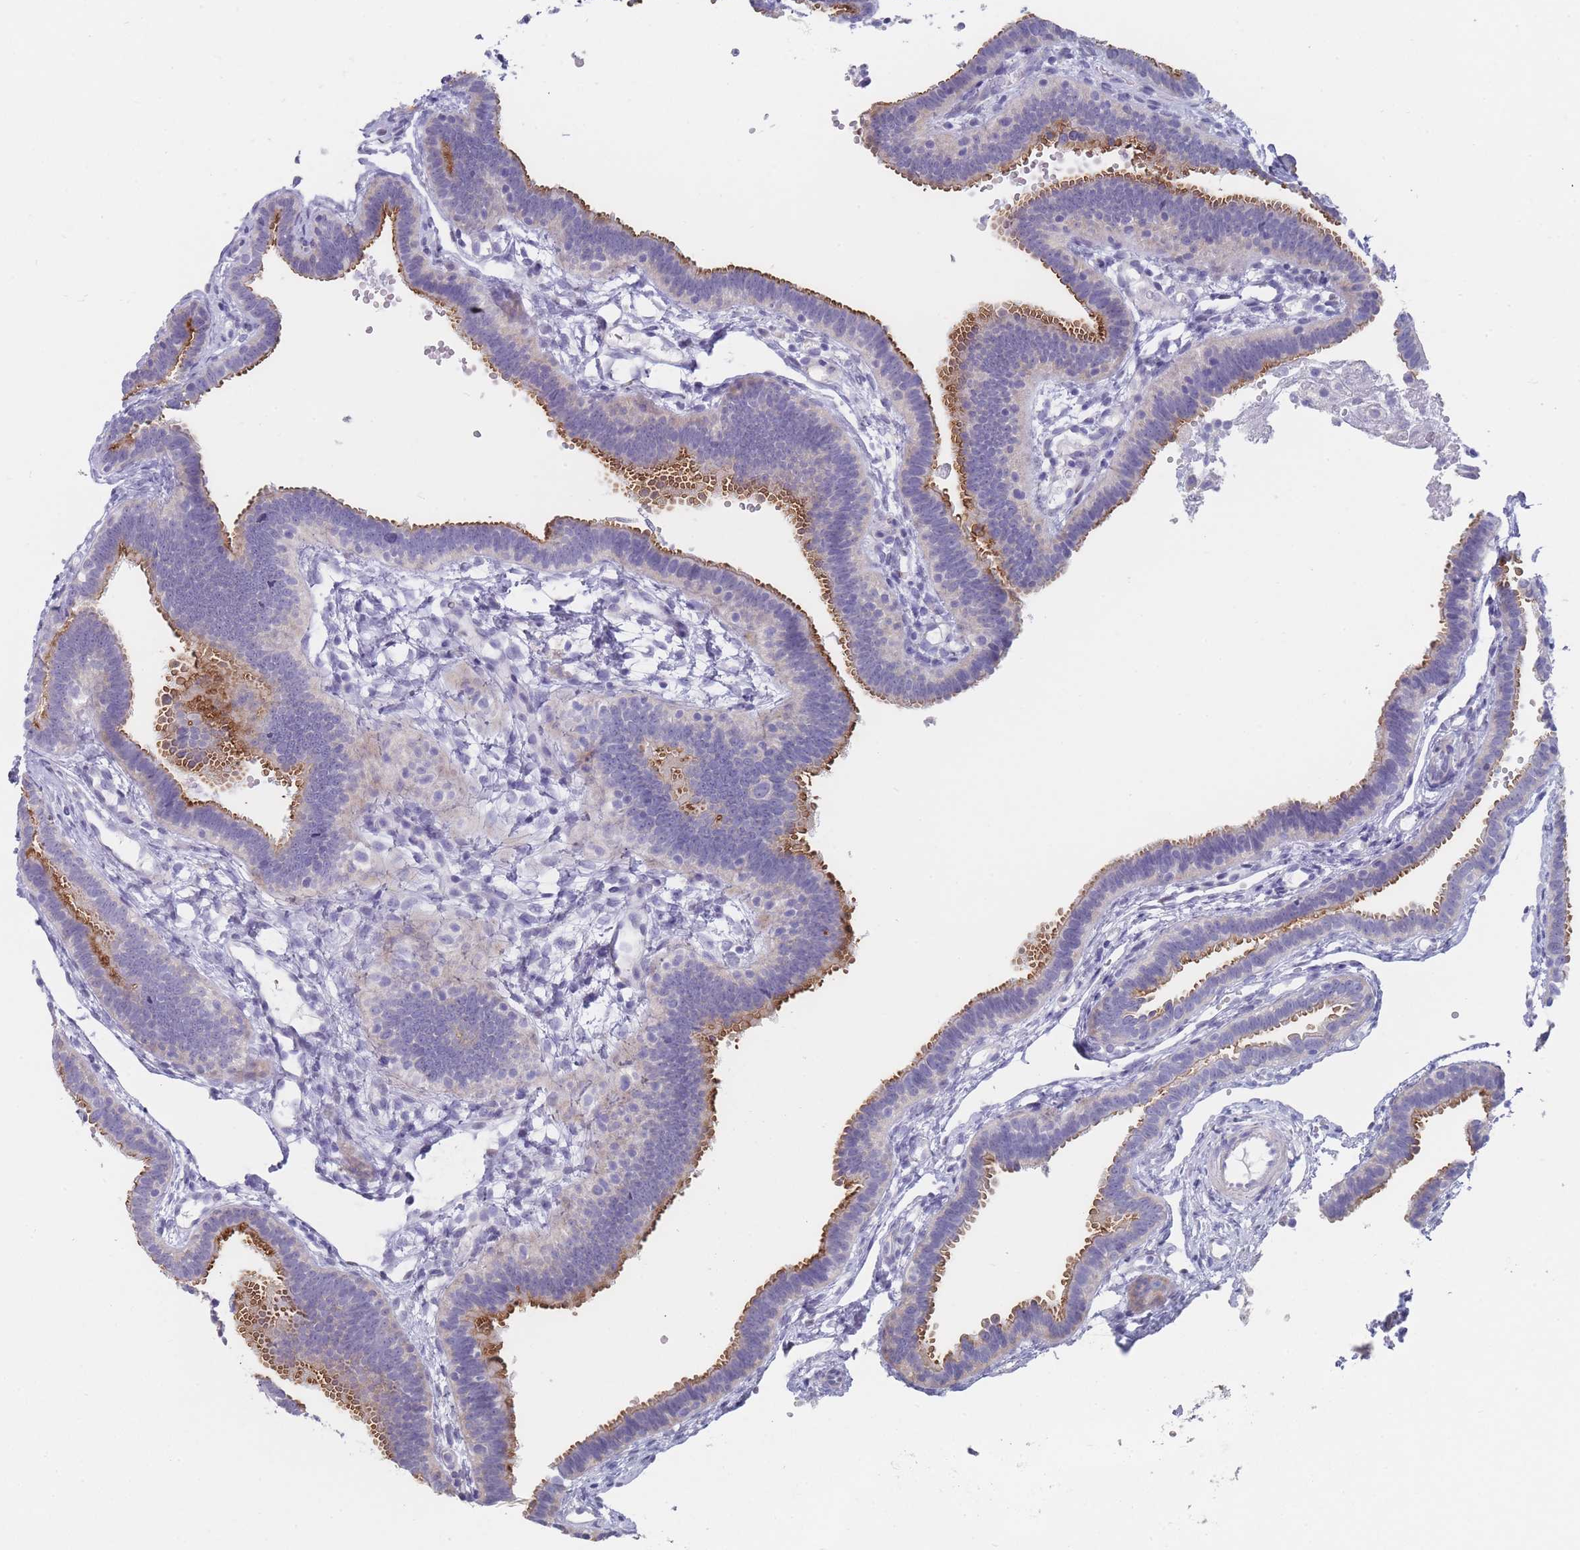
{"staining": {"intensity": "moderate", "quantity": "<25%", "location": "cytoplasmic/membranous"}, "tissue": "fallopian tube", "cell_type": "Glandular cells", "image_type": "normal", "snomed": [{"axis": "morphology", "description": "Normal tissue, NOS"}, {"axis": "topography", "description": "Fallopian tube"}], "caption": "Unremarkable fallopian tube demonstrates moderate cytoplasmic/membranous expression in approximately <25% of glandular cells.", "gene": "PIGU", "patient": {"sex": "female", "age": 37}}